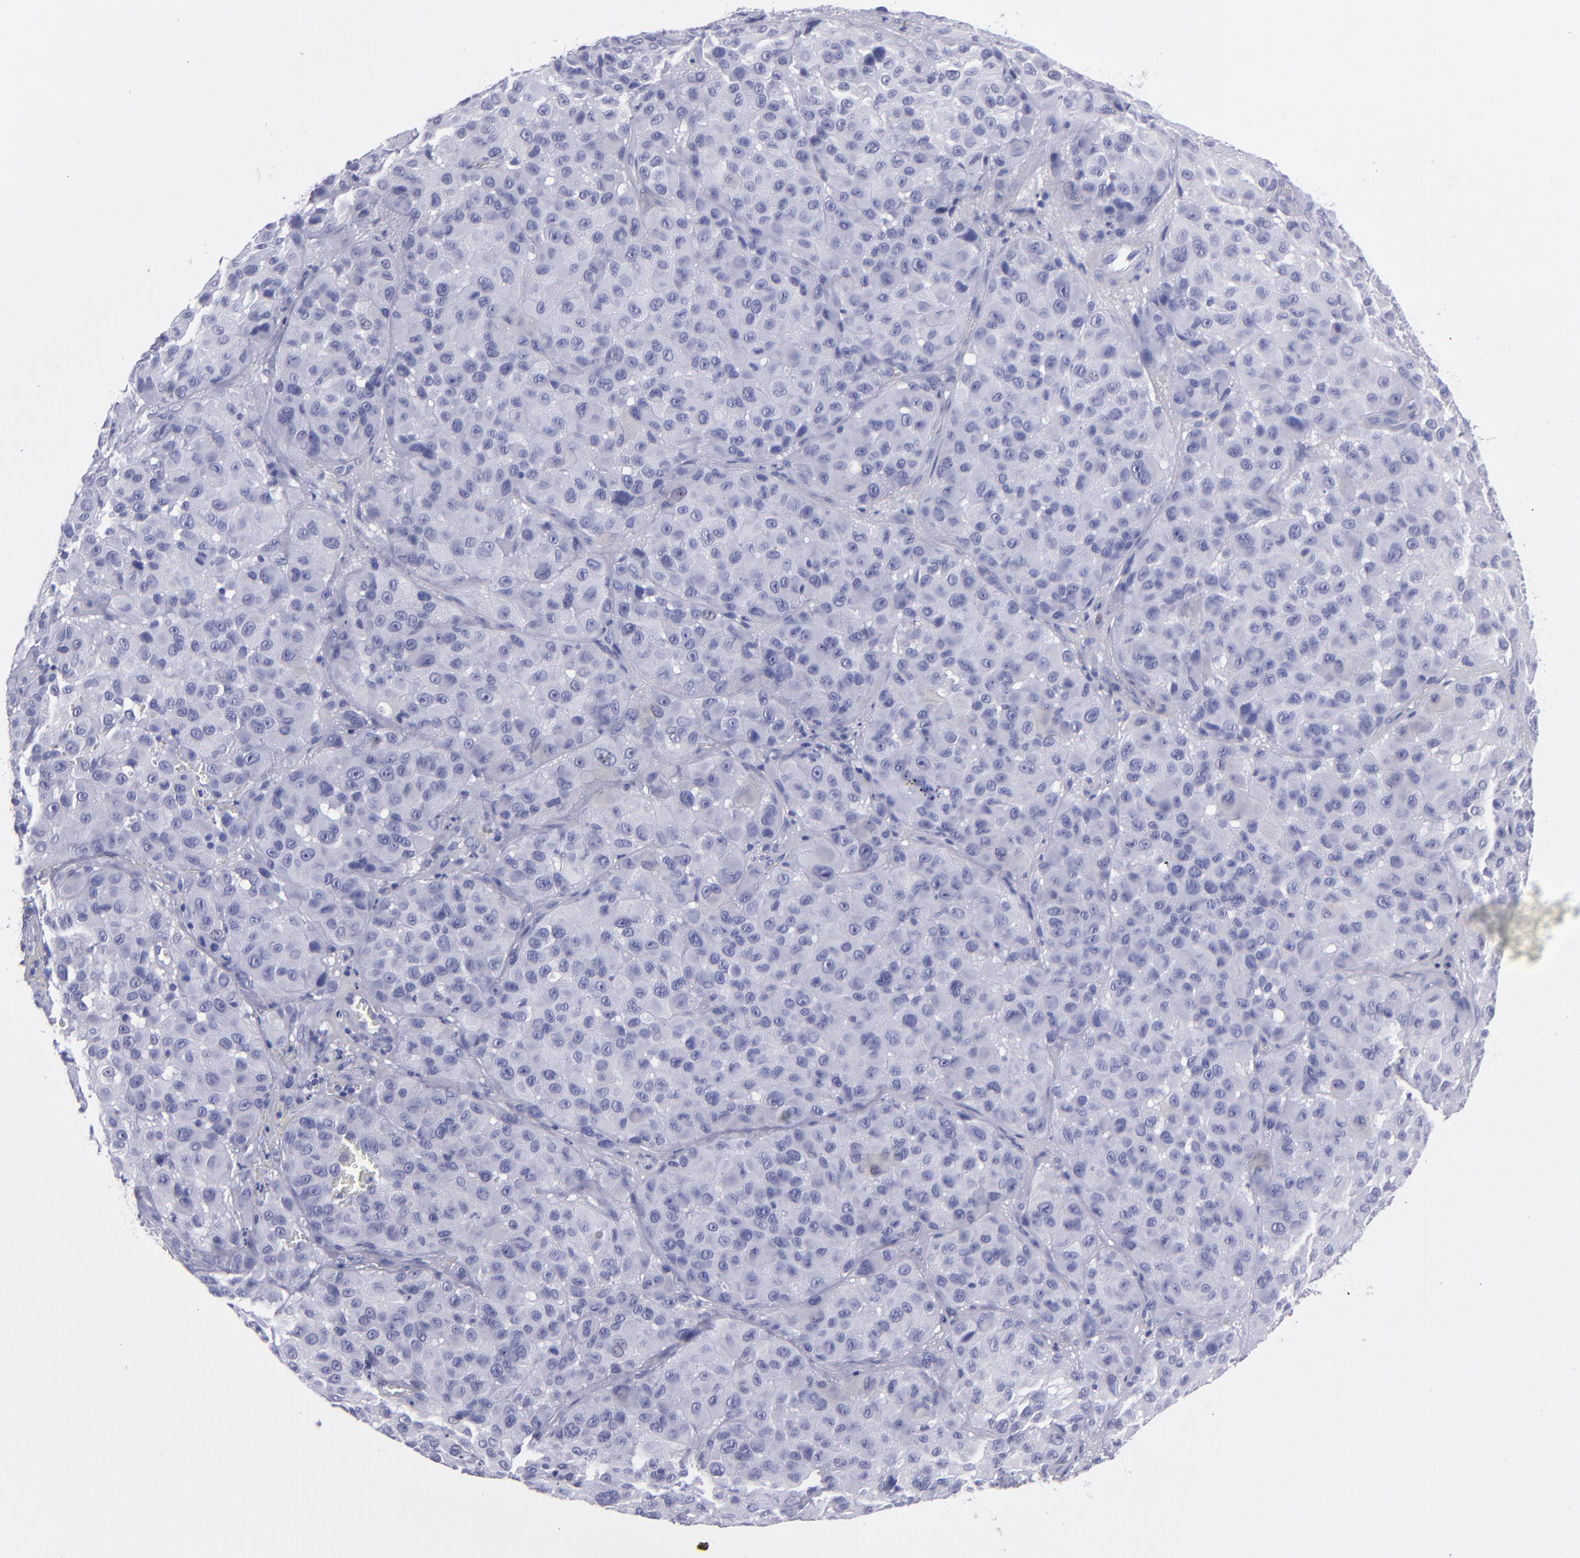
{"staining": {"intensity": "negative", "quantity": "none", "location": "none"}, "tissue": "melanoma", "cell_type": "Tumor cells", "image_type": "cancer", "snomed": [{"axis": "morphology", "description": "Malignant melanoma, NOS"}, {"axis": "topography", "description": "Skin"}], "caption": "Human malignant melanoma stained for a protein using IHC demonstrates no expression in tumor cells.", "gene": "MB", "patient": {"sex": "female", "age": 21}}